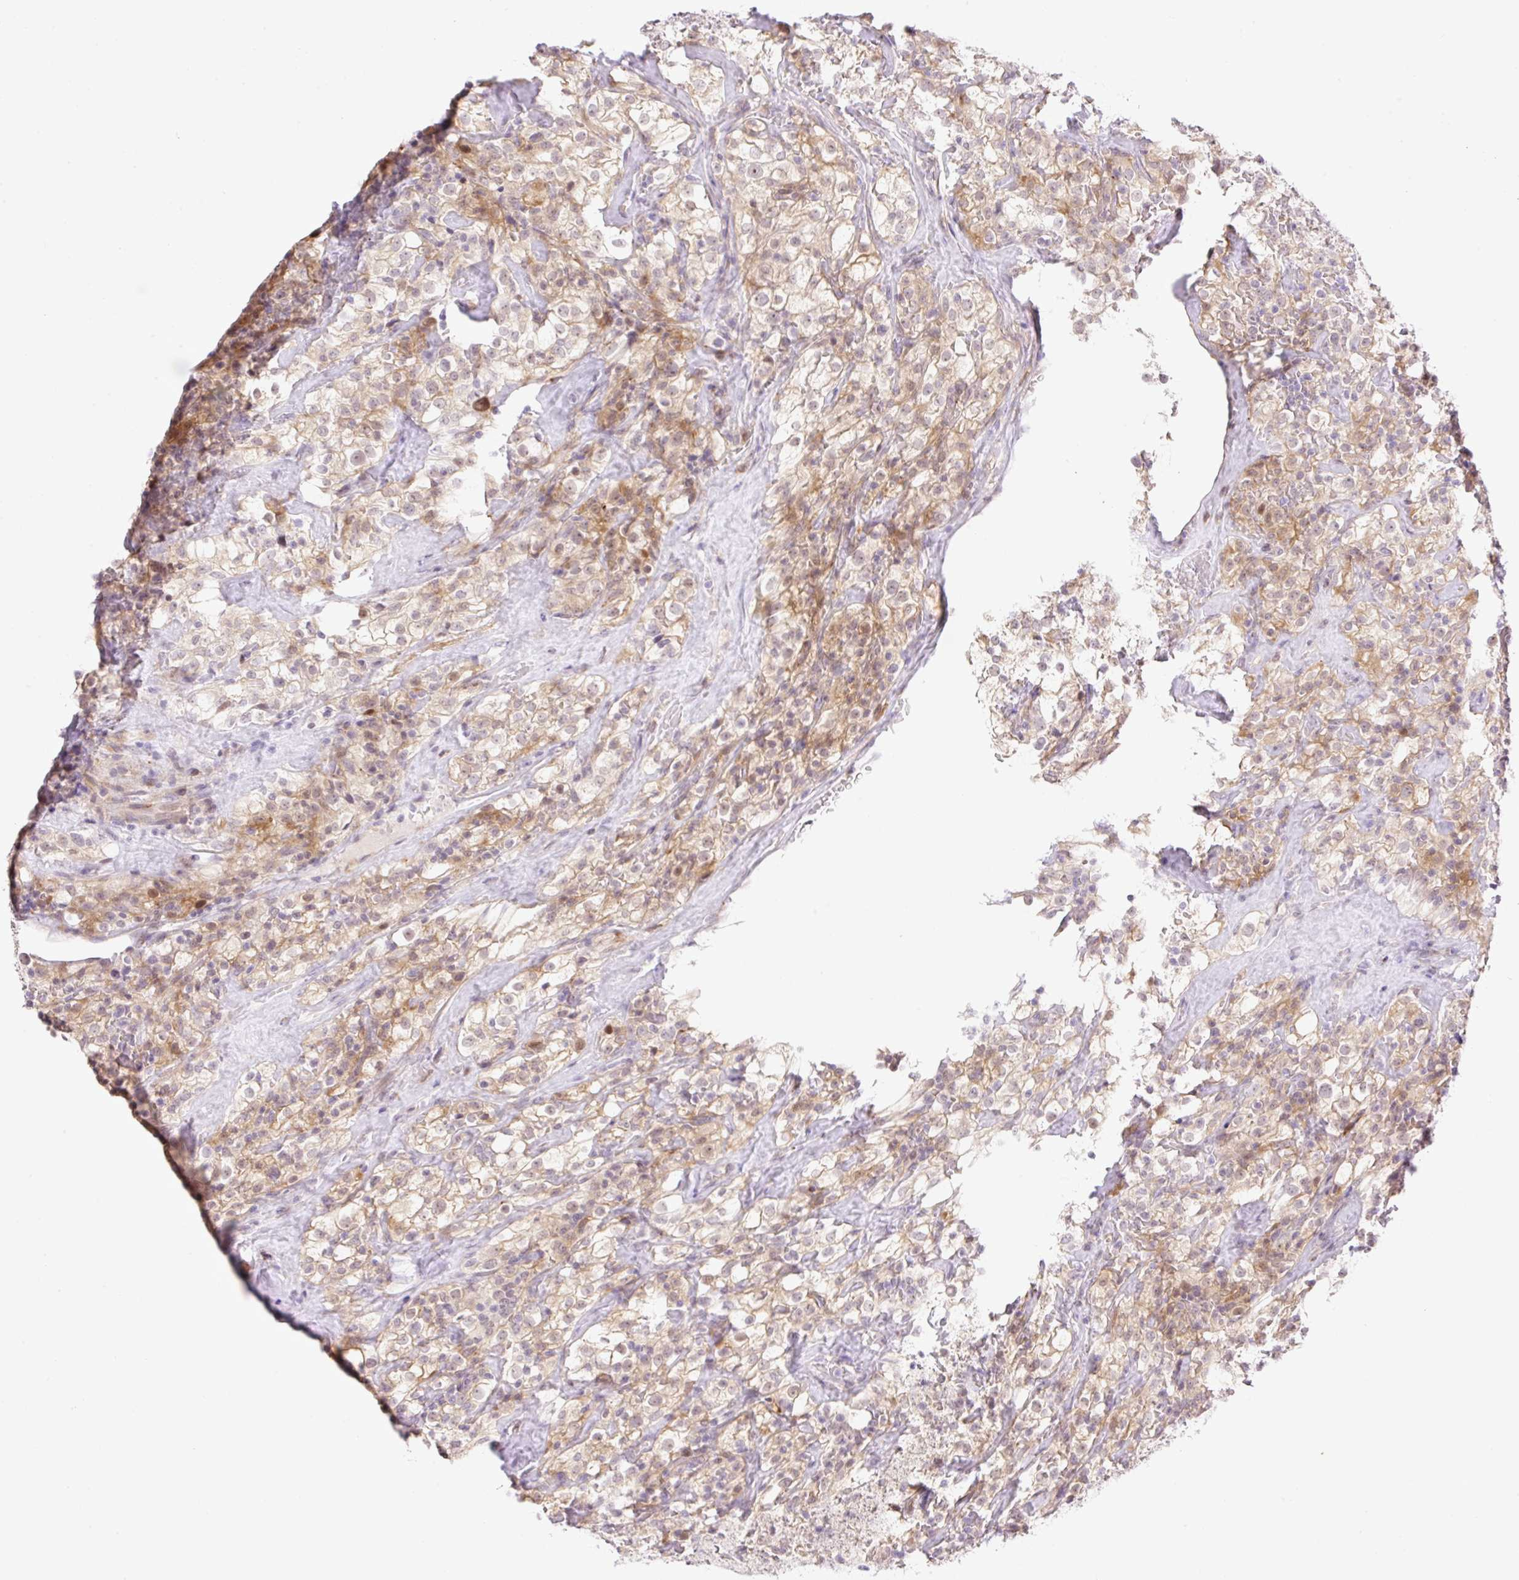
{"staining": {"intensity": "moderate", "quantity": "25%-75%", "location": "cytoplasmic/membranous"}, "tissue": "renal cancer", "cell_type": "Tumor cells", "image_type": "cancer", "snomed": [{"axis": "morphology", "description": "Adenocarcinoma, NOS"}, {"axis": "topography", "description": "Kidney"}], "caption": "Immunohistochemical staining of renal adenocarcinoma demonstrates medium levels of moderate cytoplasmic/membranous protein expression in approximately 25%-75% of tumor cells. (IHC, brightfield microscopy, high magnification).", "gene": "ZFP41", "patient": {"sex": "female", "age": 74}}